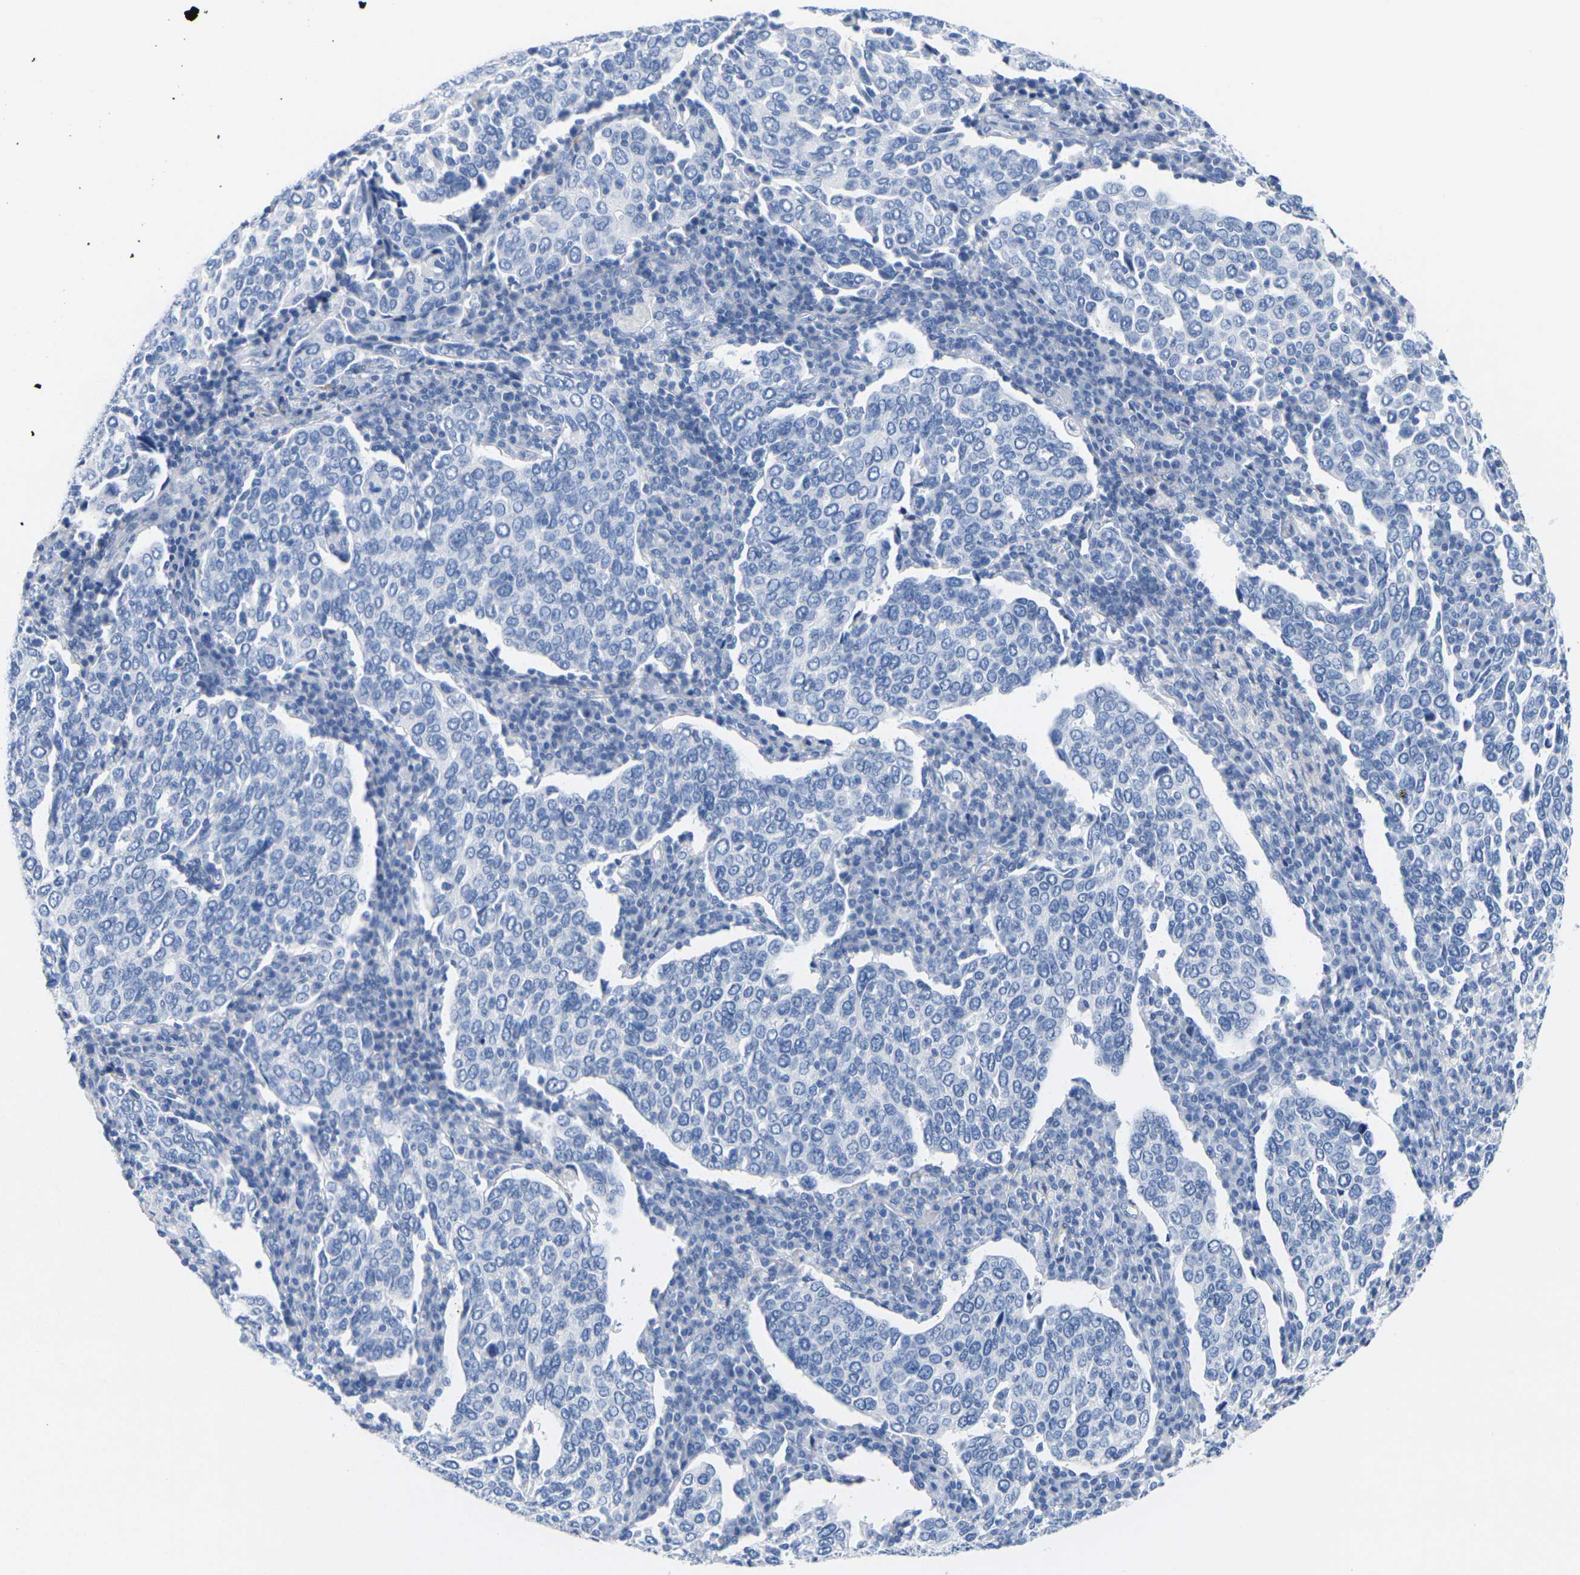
{"staining": {"intensity": "negative", "quantity": "none", "location": "none"}, "tissue": "cervical cancer", "cell_type": "Tumor cells", "image_type": "cancer", "snomed": [{"axis": "morphology", "description": "Squamous cell carcinoma, NOS"}, {"axis": "topography", "description": "Cervix"}], "caption": "The histopathology image exhibits no significant expression in tumor cells of squamous cell carcinoma (cervical).", "gene": "CNN1", "patient": {"sex": "female", "age": 40}}